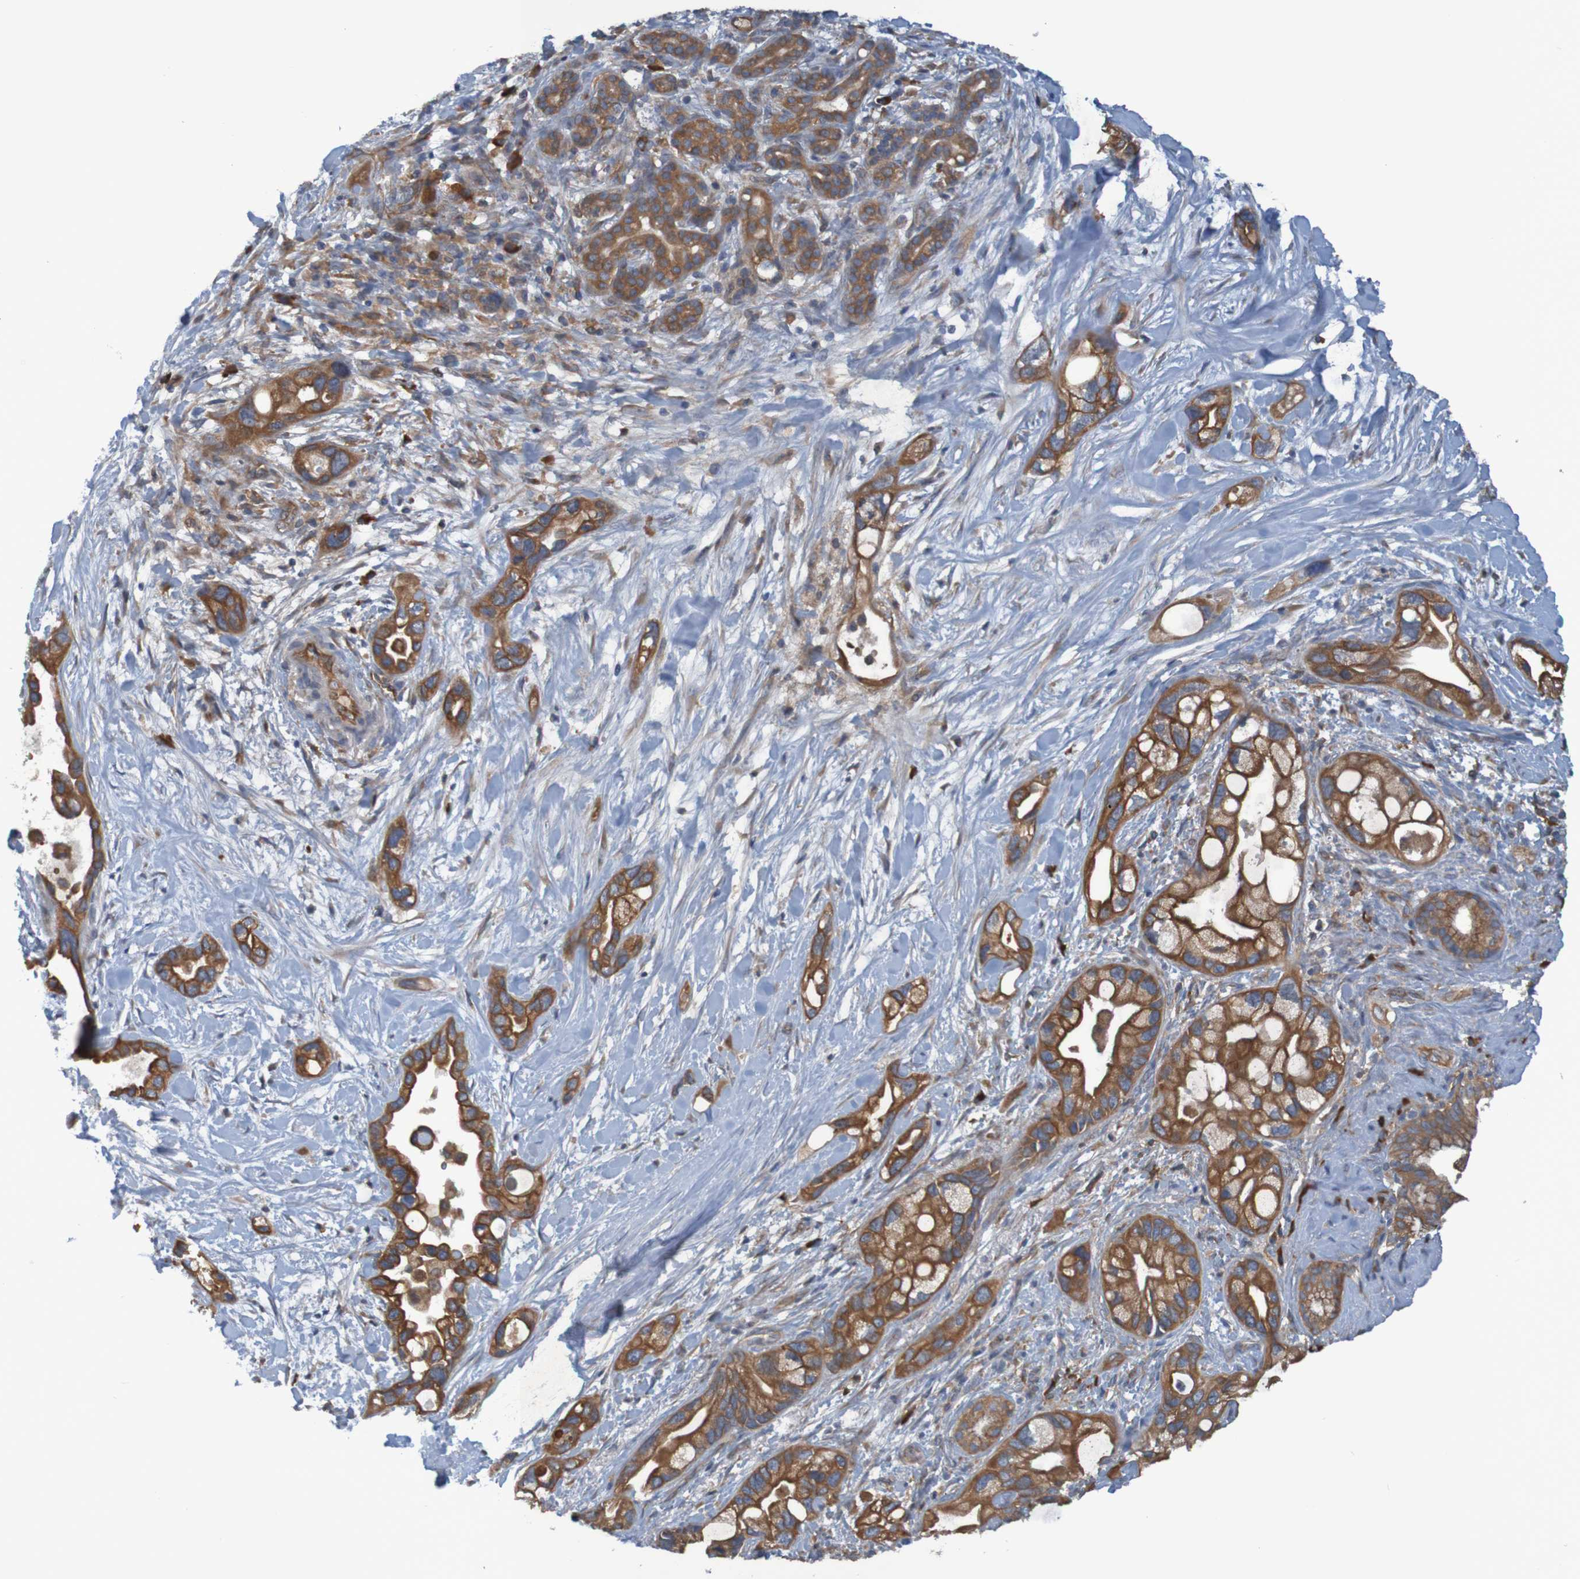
{"staining": {"intensity": "moderate", "quantity": ">75%", "location": "cytoplasmic/membranous"}, "tissue": "pancreatic cancer", "cell_type": "Tumor cells", "image_type": "cancer", "snomed": [{"axis": "morphology", "description": "Adenocarcinoma, NOS"}, {"axis": "topography", "description": "Pancreas"}], "caption": "This micrograph demonstrates IHC staining of pancreatic cancer (adenocarcinoma), with medium moderate cytoplasmic/membranous positivity in approximately >75% of tumor cells.", "gene": "DNAJC4", "patient": {"sex": "female", "age": 77}}